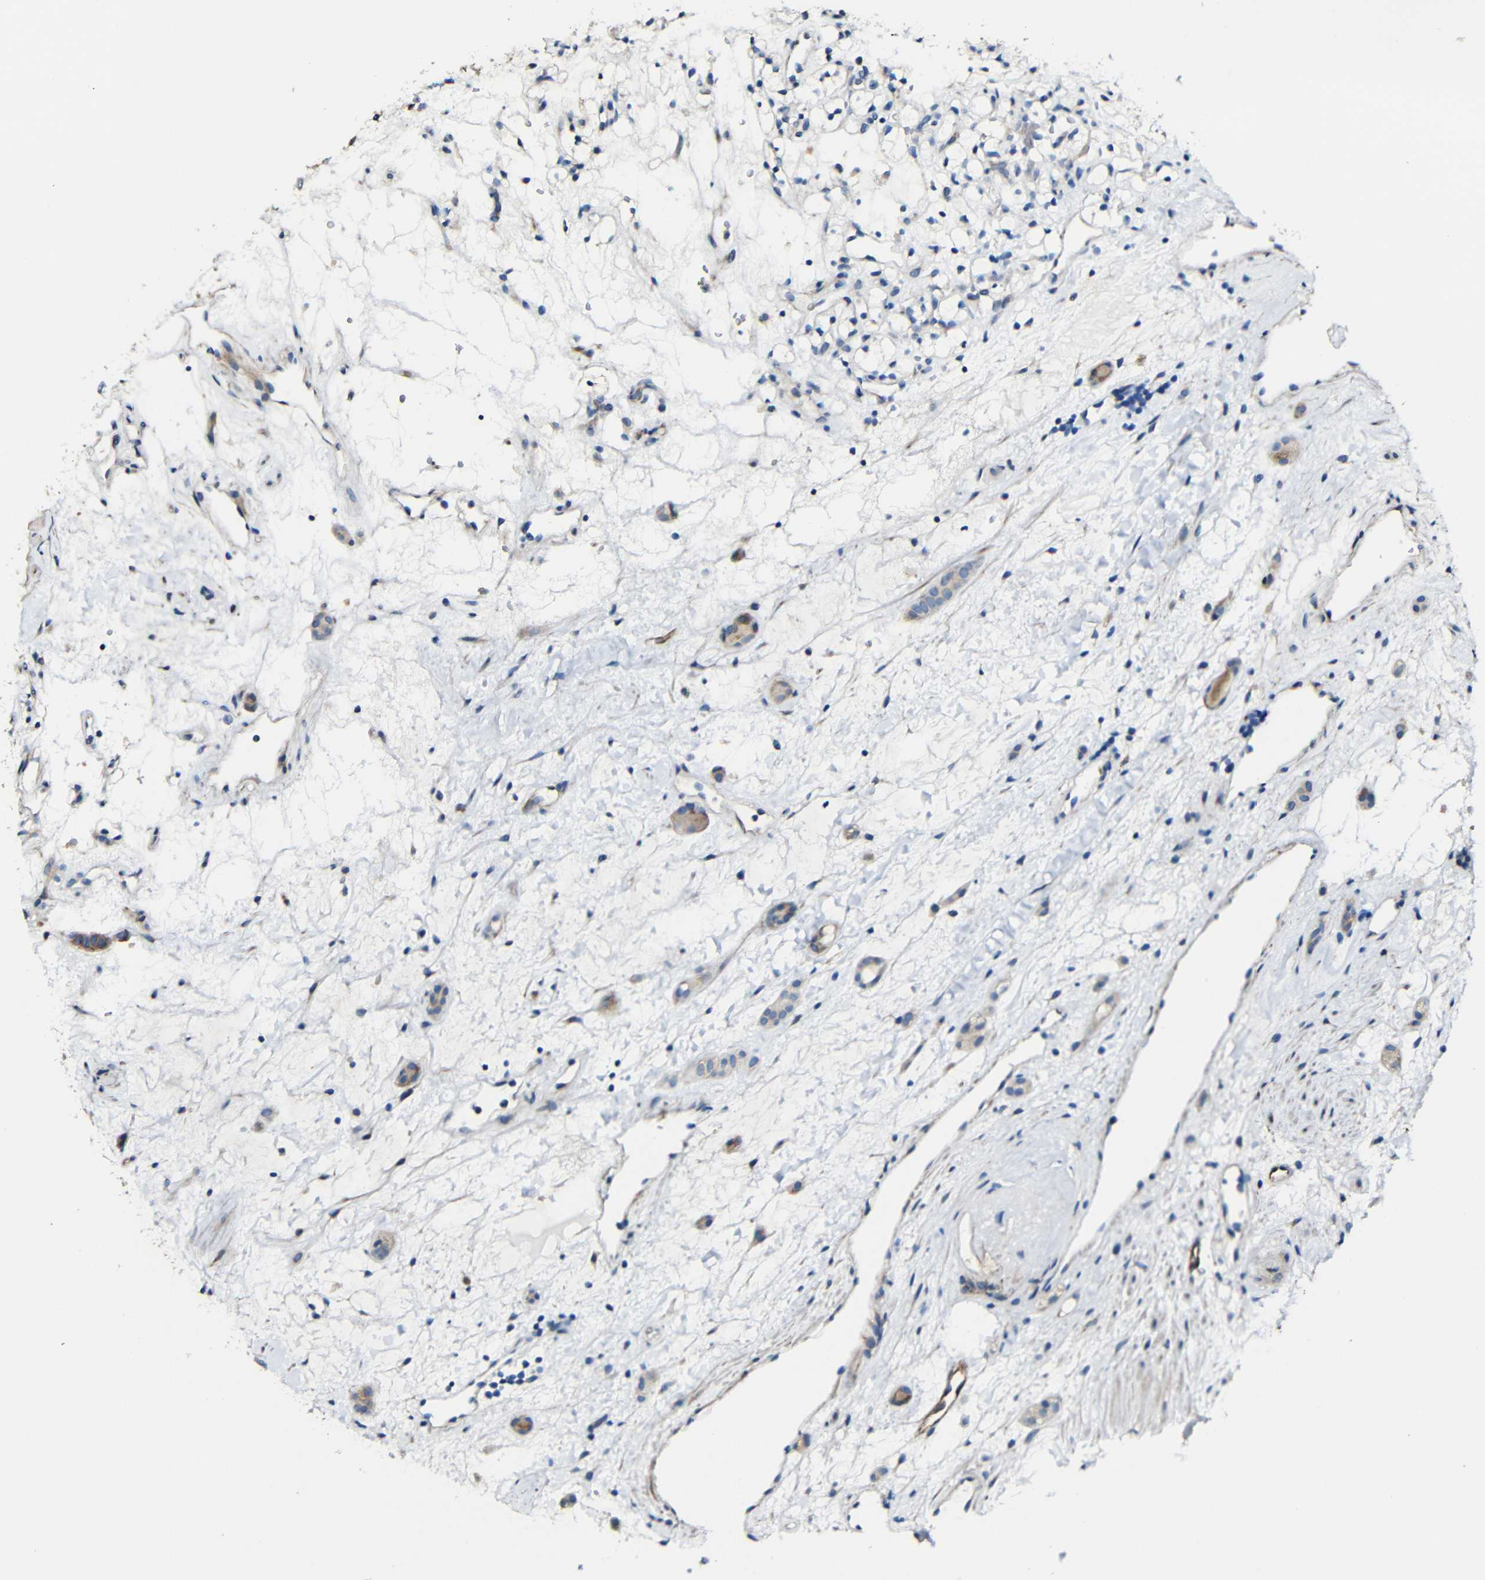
{"staining": {"intensity": "negative", "quantity": "none", "location": "none"}, "tissue": "renal cancer", "cell_type": "Tumor cells", "image_type": "cancer", "snomed": [{"axis": "morphology", "description": "Adenocarcinoma, NOS"}, {"axis": "topography", "description": "Kidney"}], "caption": "Human renal cancer (adenocarcinoma) stained for a protein using immunohistochemistry exhibits no positivity in tumor cells.", "gene": "ACKR2", "patient": {"sex": "female", "age": 60}}